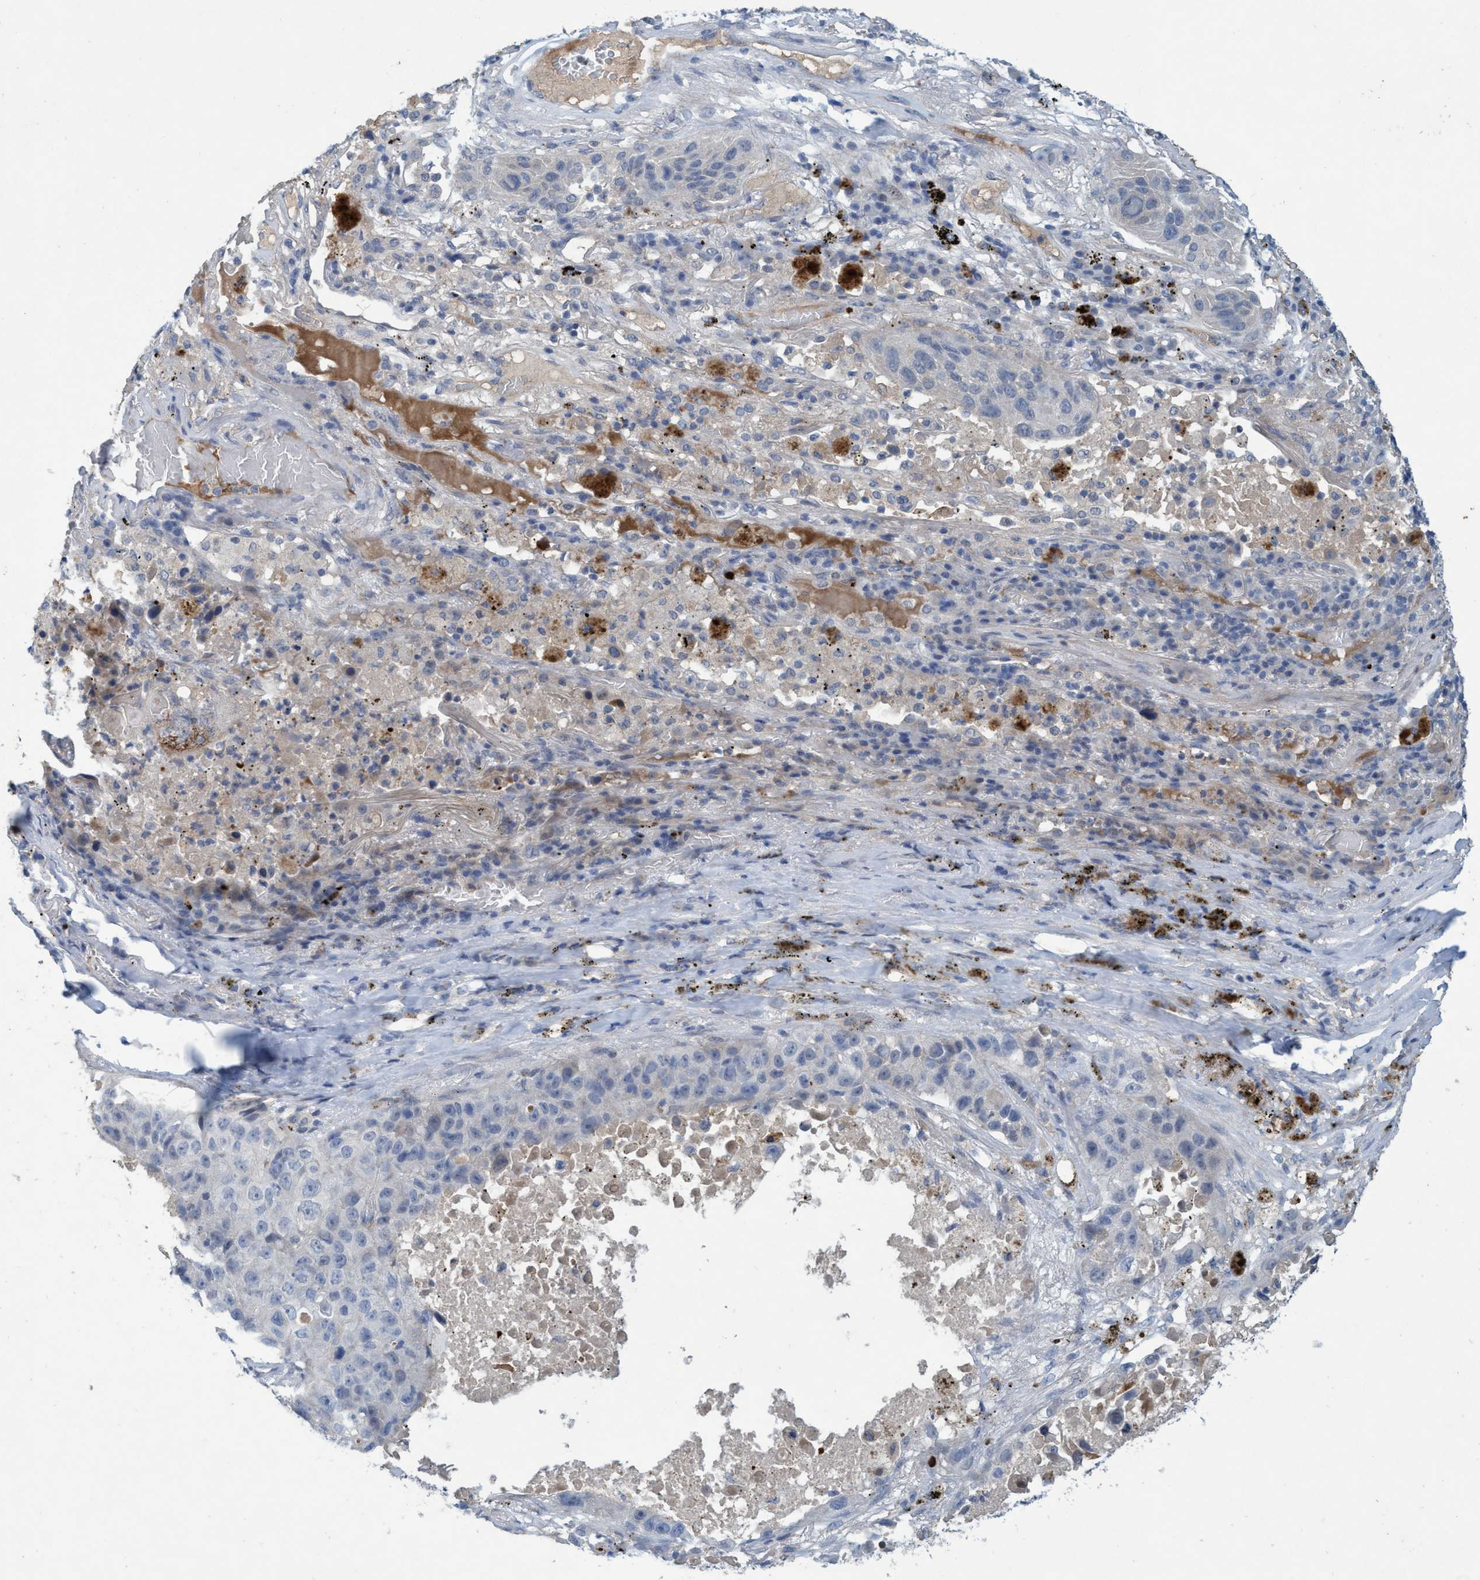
{"staining": {"intensity": "negative", "quantity": "none", "location": "none"}, "tissue": "lung cancer", "cell_type": "Tumor cells", "image_type": "cancer", "snomed": [{"axis": "morphology", "description": "Squamous cell carcinoma, NOS"}, {"axis": "topography", "description": "Lung"}], "caption": "DAB immunohistochemical staining of squamous cell carcinoma (lung) reveals no significant expression in tumor cells.", "gene": "RNF208", "patient": {"sex": "male", "age": 57}}